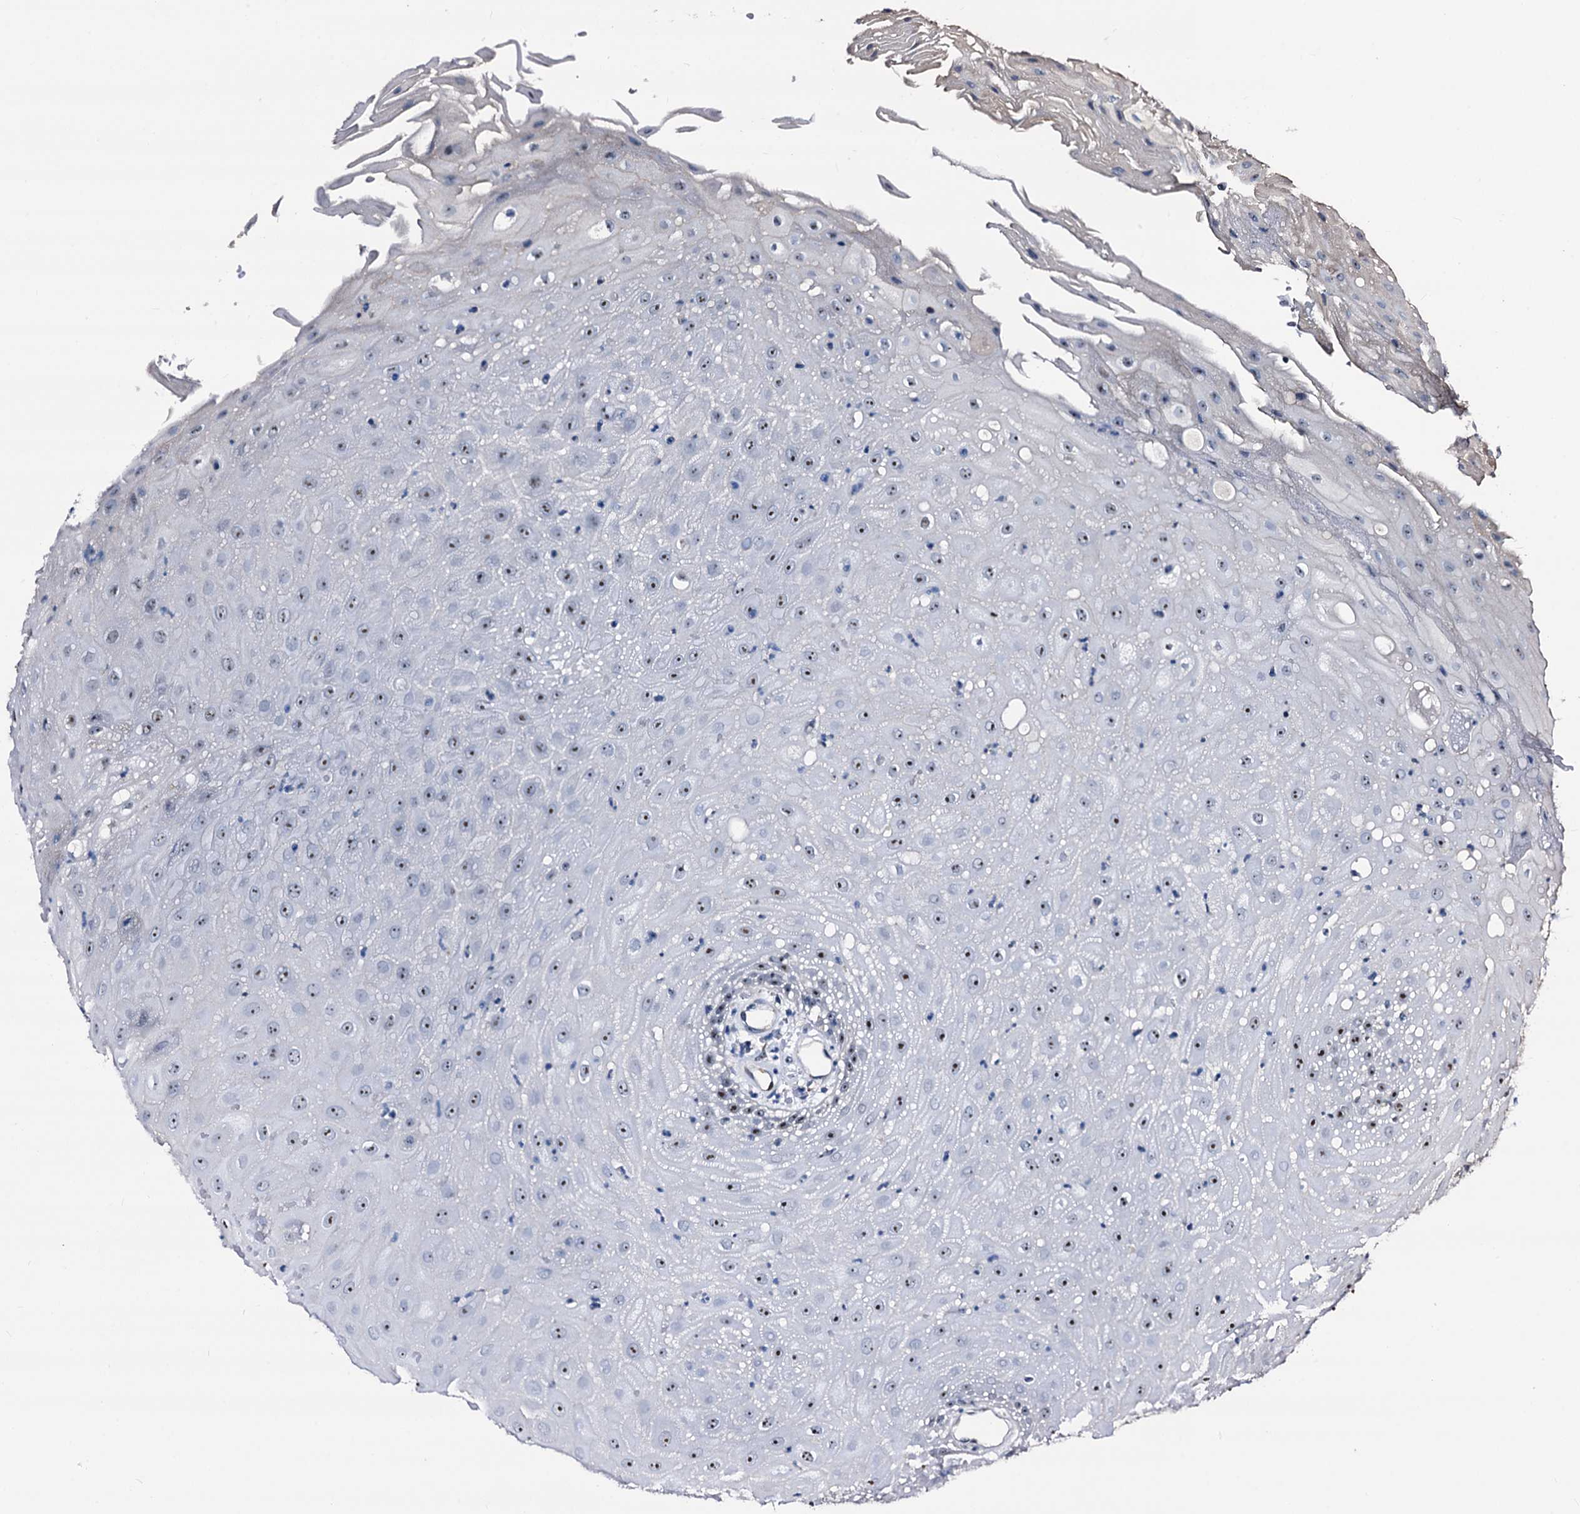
{"staining": {"intensity": "moderate", "quantity": ">75%", "location": "nuclear"}, "tissue": "oral mucosa", "cell_type": "Squamous epithelial cells", "image_type": "normal", "snomed": [{"axis": "morphology", "description": "Normal tissue, NOS"}, {"axis": "topography", "description": "Skeletal muscle"}, {"axis": "topography", "description": "Oral tissue"}, {"axis": "topography", "description": "Salivary gland"}, {"axis": "topography", "description": "Peripheral nerve tissue"}], "caption": "A brown stain labels moderate nuclear positivity of a protein in squamous epithelial cells of benign oral mucosa. Nuclei are stained in blue.", "gene": "EMG1", "patient": {"sex": "male", "age": 54}}